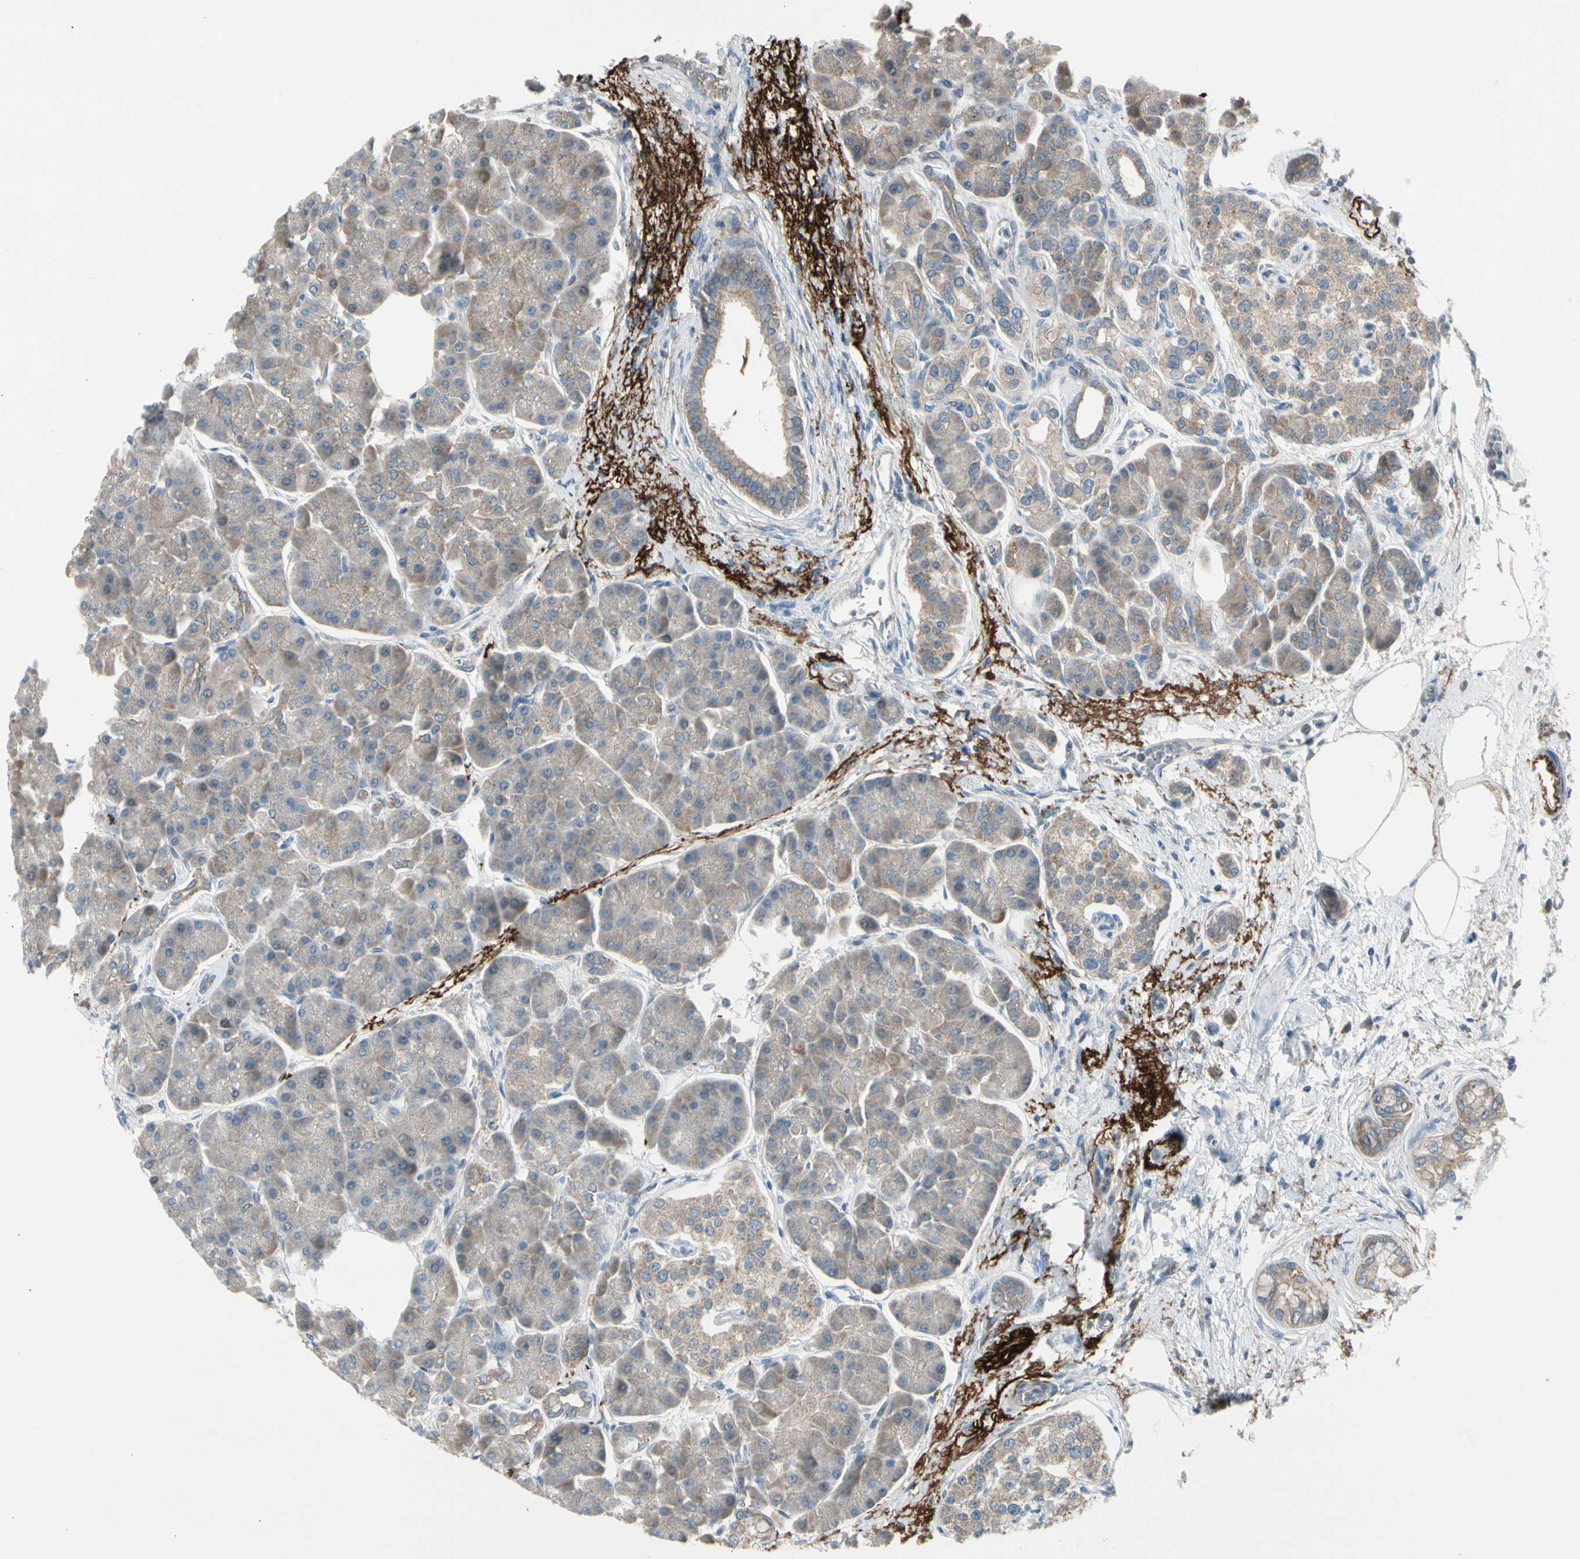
{"staining": {"intensity": "weak", "quantity": ">75%", "location": "cytoplasmic/membranous"}, "tissue": "pancreas", "cell_type": "Exocrine glandular cells", "image_type": "normal", "snomed": [{"axis": "morphology", "description": "Normal tissue, NOS"}, {"axis": "topography", "description": "Pancreas"}], "caption": "Immunohistochemical staining of unremarkable pancreas demonstrates >75% levels of weak cytoplasmic/membranous protein positivity in about >75% of exocrine glandular cells. The staining was performed using DAB, with brown indicating positive protein expression. Nuclei are stained blue with hematoxylin.", "gene": "PANK2", "patient": {"sex": "female", "age": 70}}